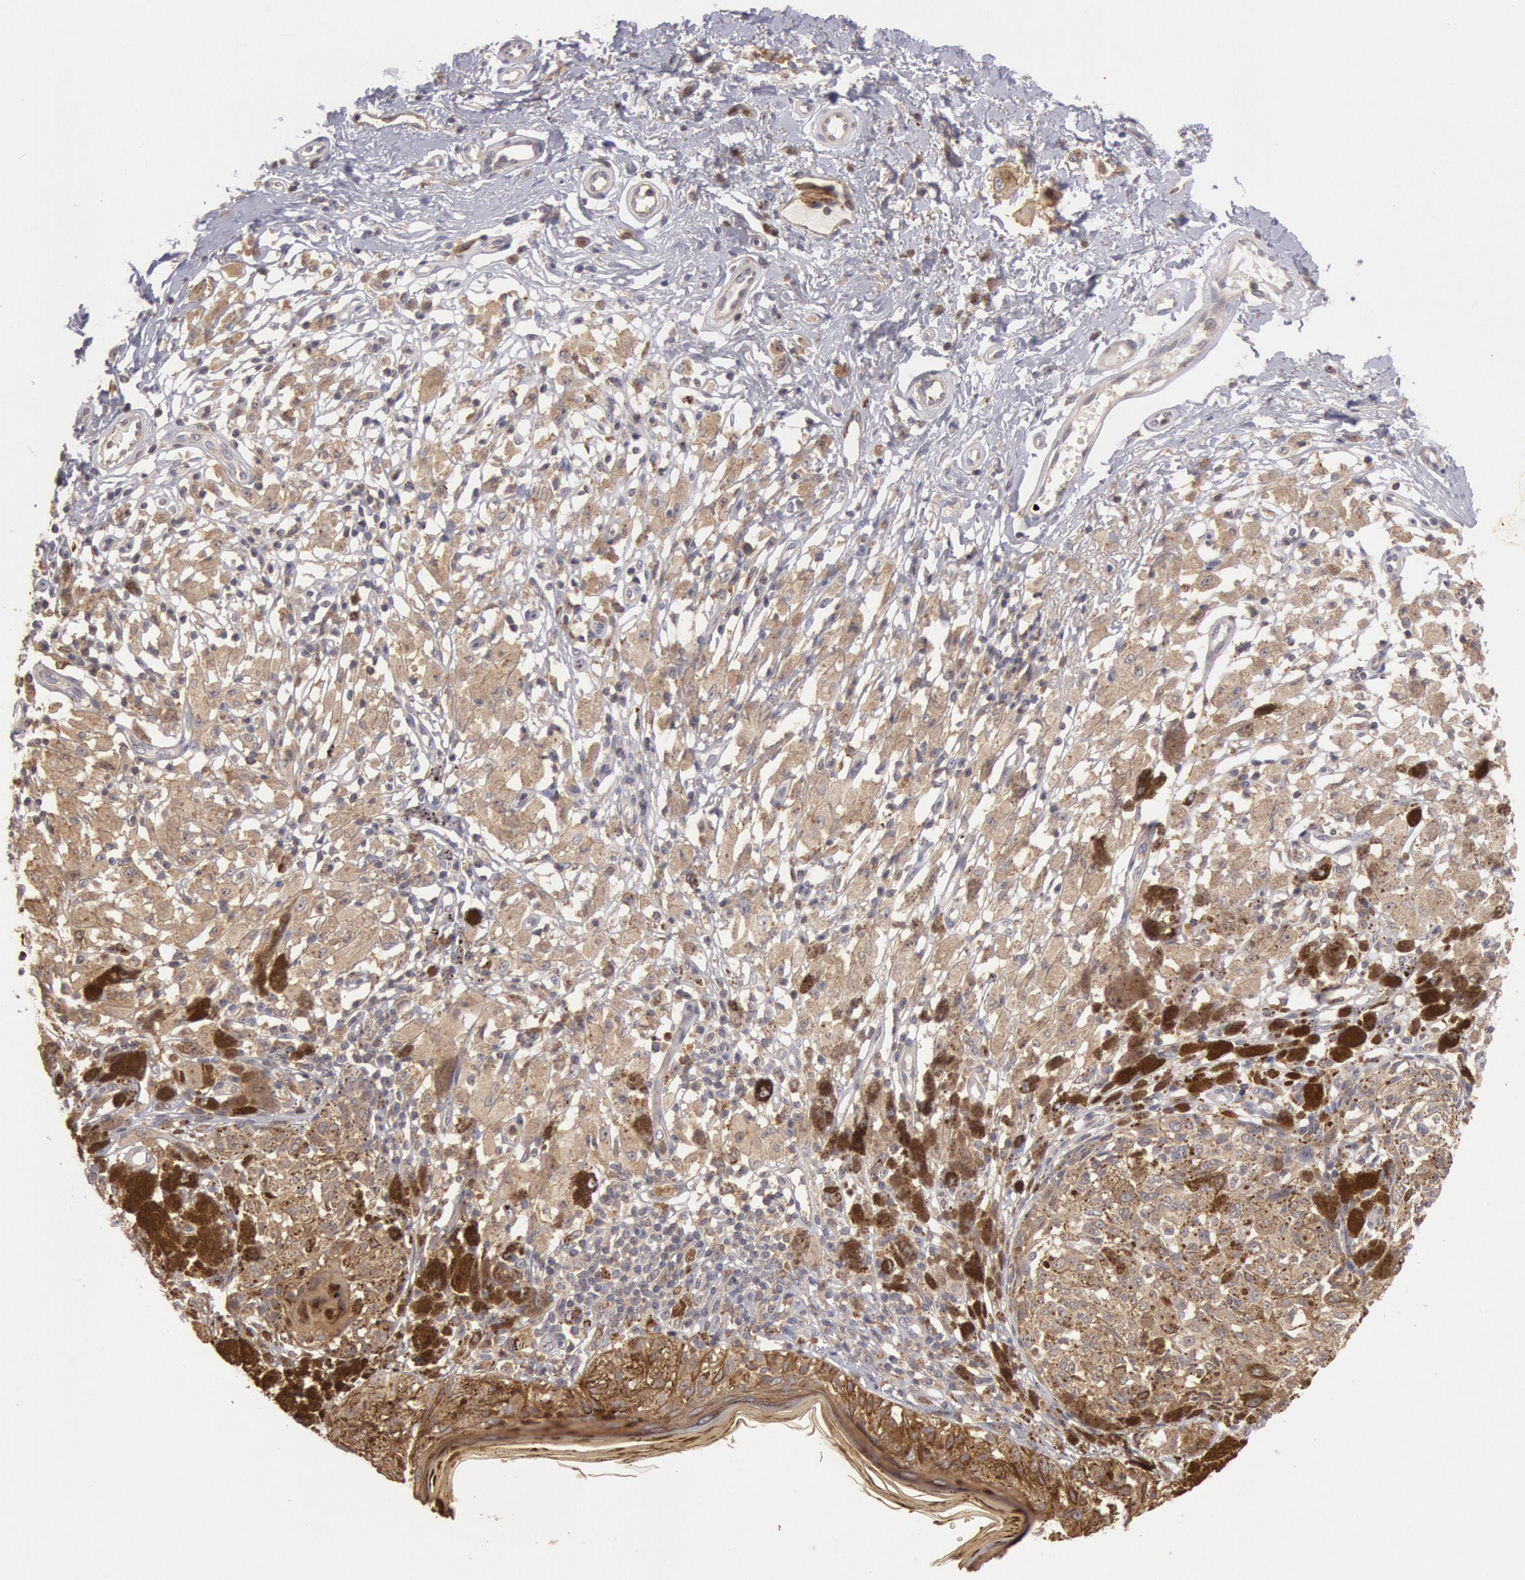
{"staining": {"intensity": "moderate", "quantity": ">75%", "location": "cytoplasmic/membranous"}, "tissue": "melanoma", "cell_type": "Tumor cells", "image_type": "cancer", "snomed": [{"axis": "morphology", "description": "Malignant melanoma, NOS"}, {"axis": "topography", "description": "Skin"}], "caption": "Human melanoma stained with a protein marker reveals moderate staining in tumor cells.", "gene": "PLA2G6", "patient": {"sex": "male", "age": 88}}